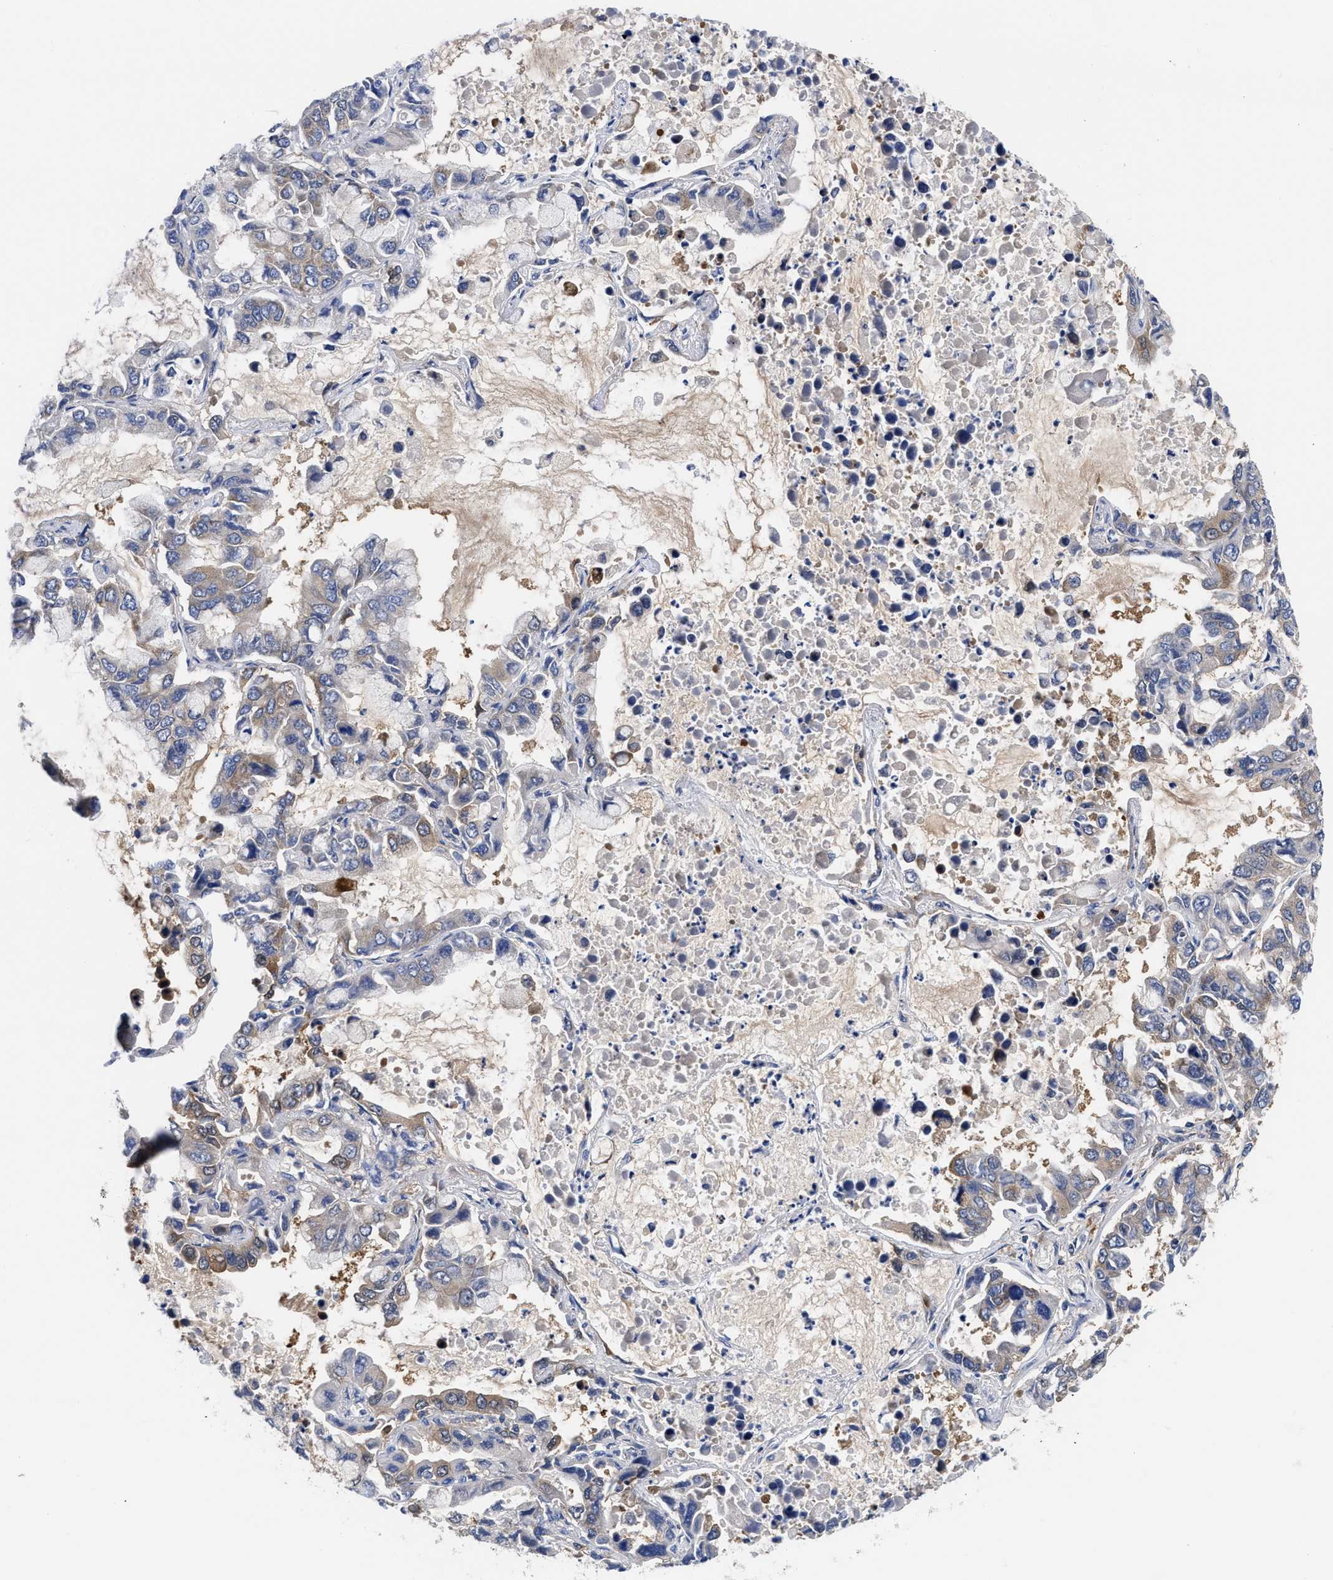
{"staining": {"intensity": "moderate", "quantity": "25%-75%", "location": "cytoplasmic/membranous"}, "tissue": "lung cancer", "cell_type": "Tumor cells", "image_type": "cancer", "snomed": [{"axis": "morphology", "description": "Adenocarcinoma, NOS"}, {"axis": "topography", "description": "Lung"}], "caption": "IHC (DAB (3,3'-diaminobenzidine)) staining of lung cancer reveals moderate cytoplasmic/membranous protein staining in approximately 25%-75% of tumor cells.", "gene": "RBKS", "patient": {"sex": "male", "age": 64}}